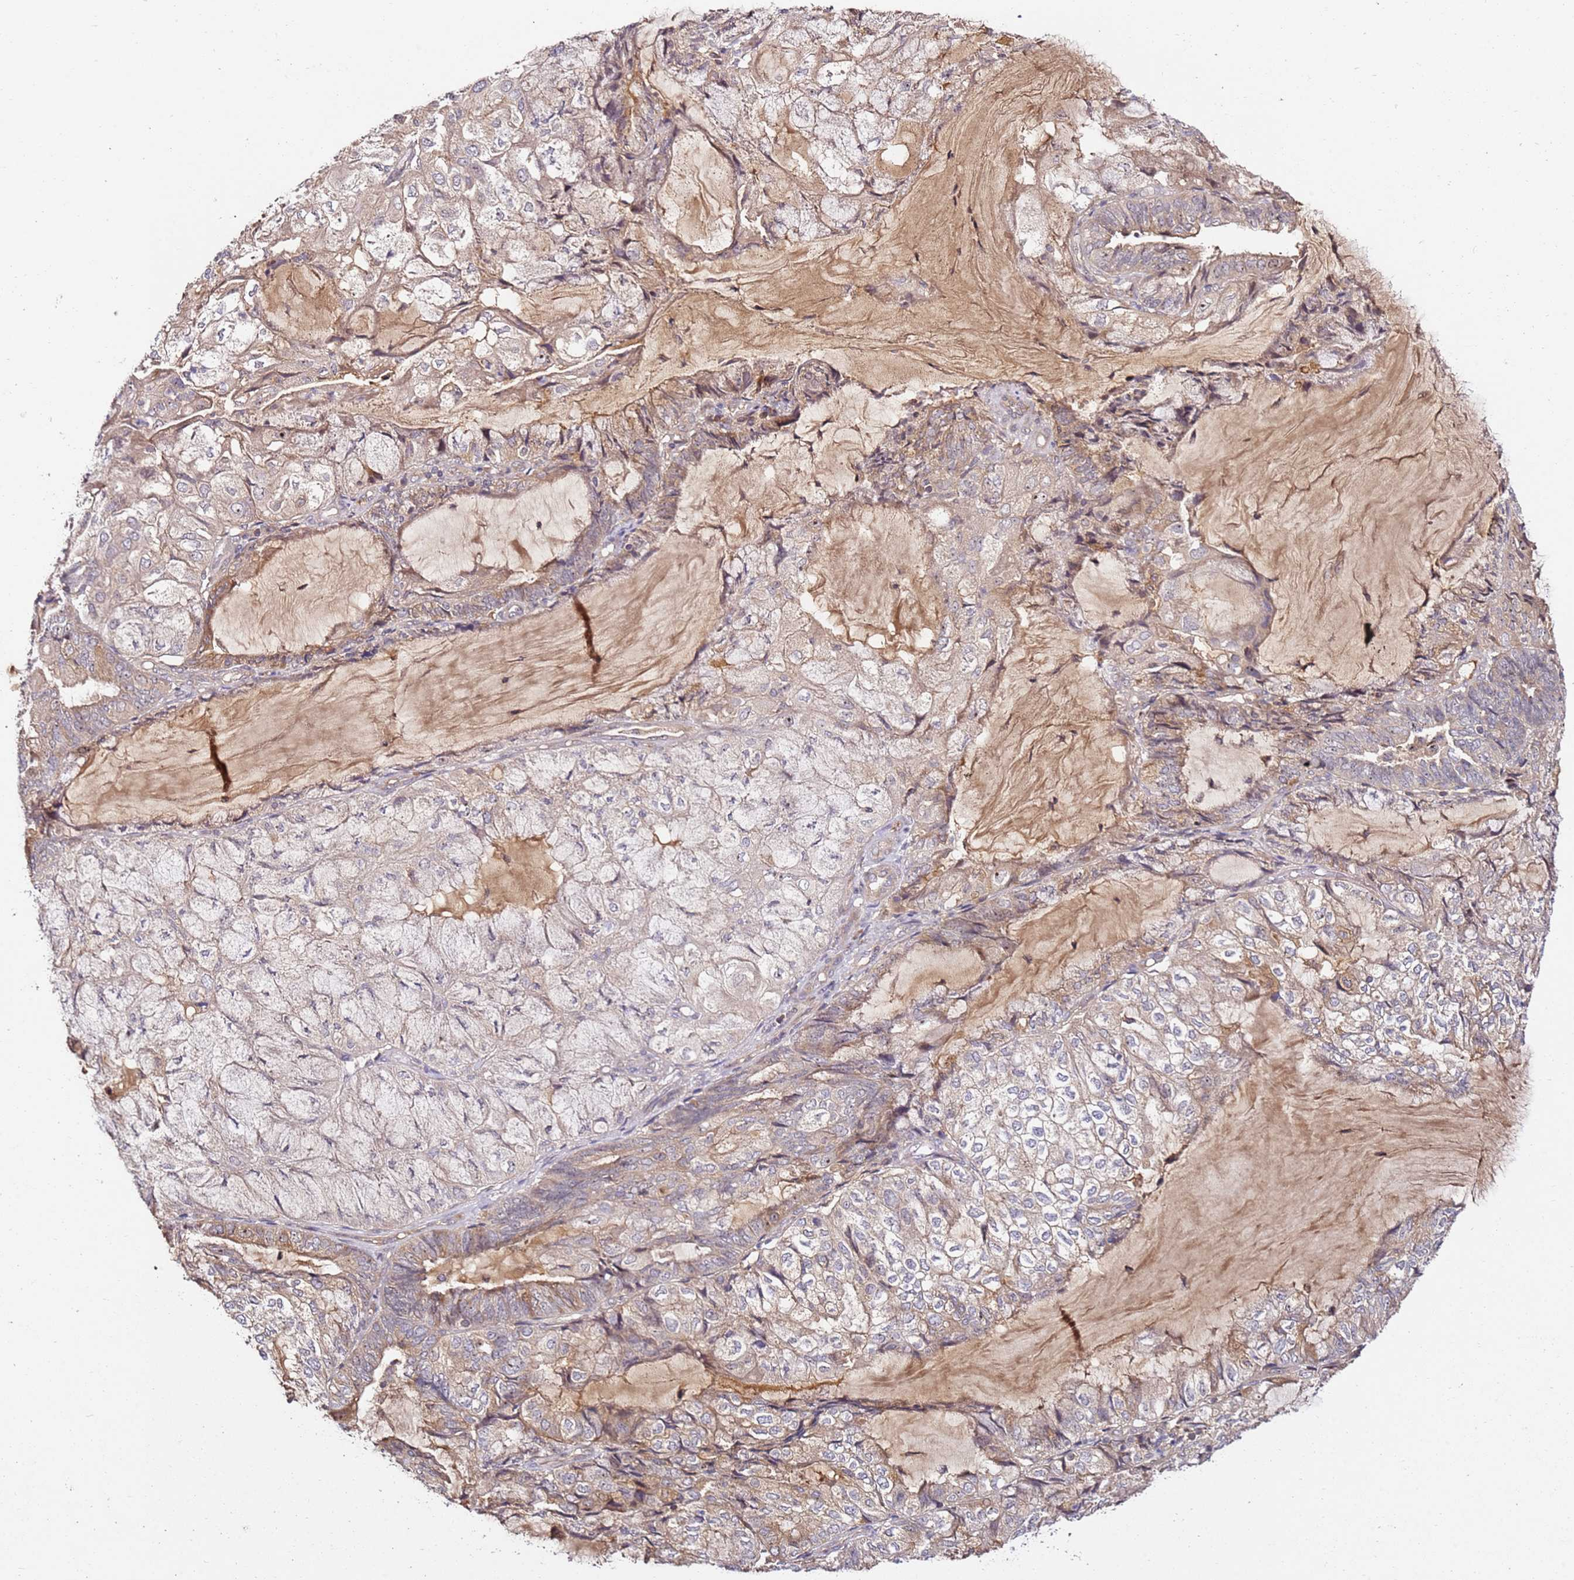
{"staining": {"intensity": "weak", "quantity": "25%-75%", "location": "cytoplasmic/membranous"}, "tissue": "endometrial cancer", "cell_type": "Tumor cells", "image_type": "cancer", "snomed": [{"axis": "morphology", "description": "Adenocarcinoma, NOS"}, {"axis": "topography", "description": "Endometrium"}], "caption": "Endometrial cancer stained for a protein demonstrates weak cytoplasmic/membranous positivity in tumor cells.", "gene": "DDX27", "patient": {"sex": "female", "age": 81}}